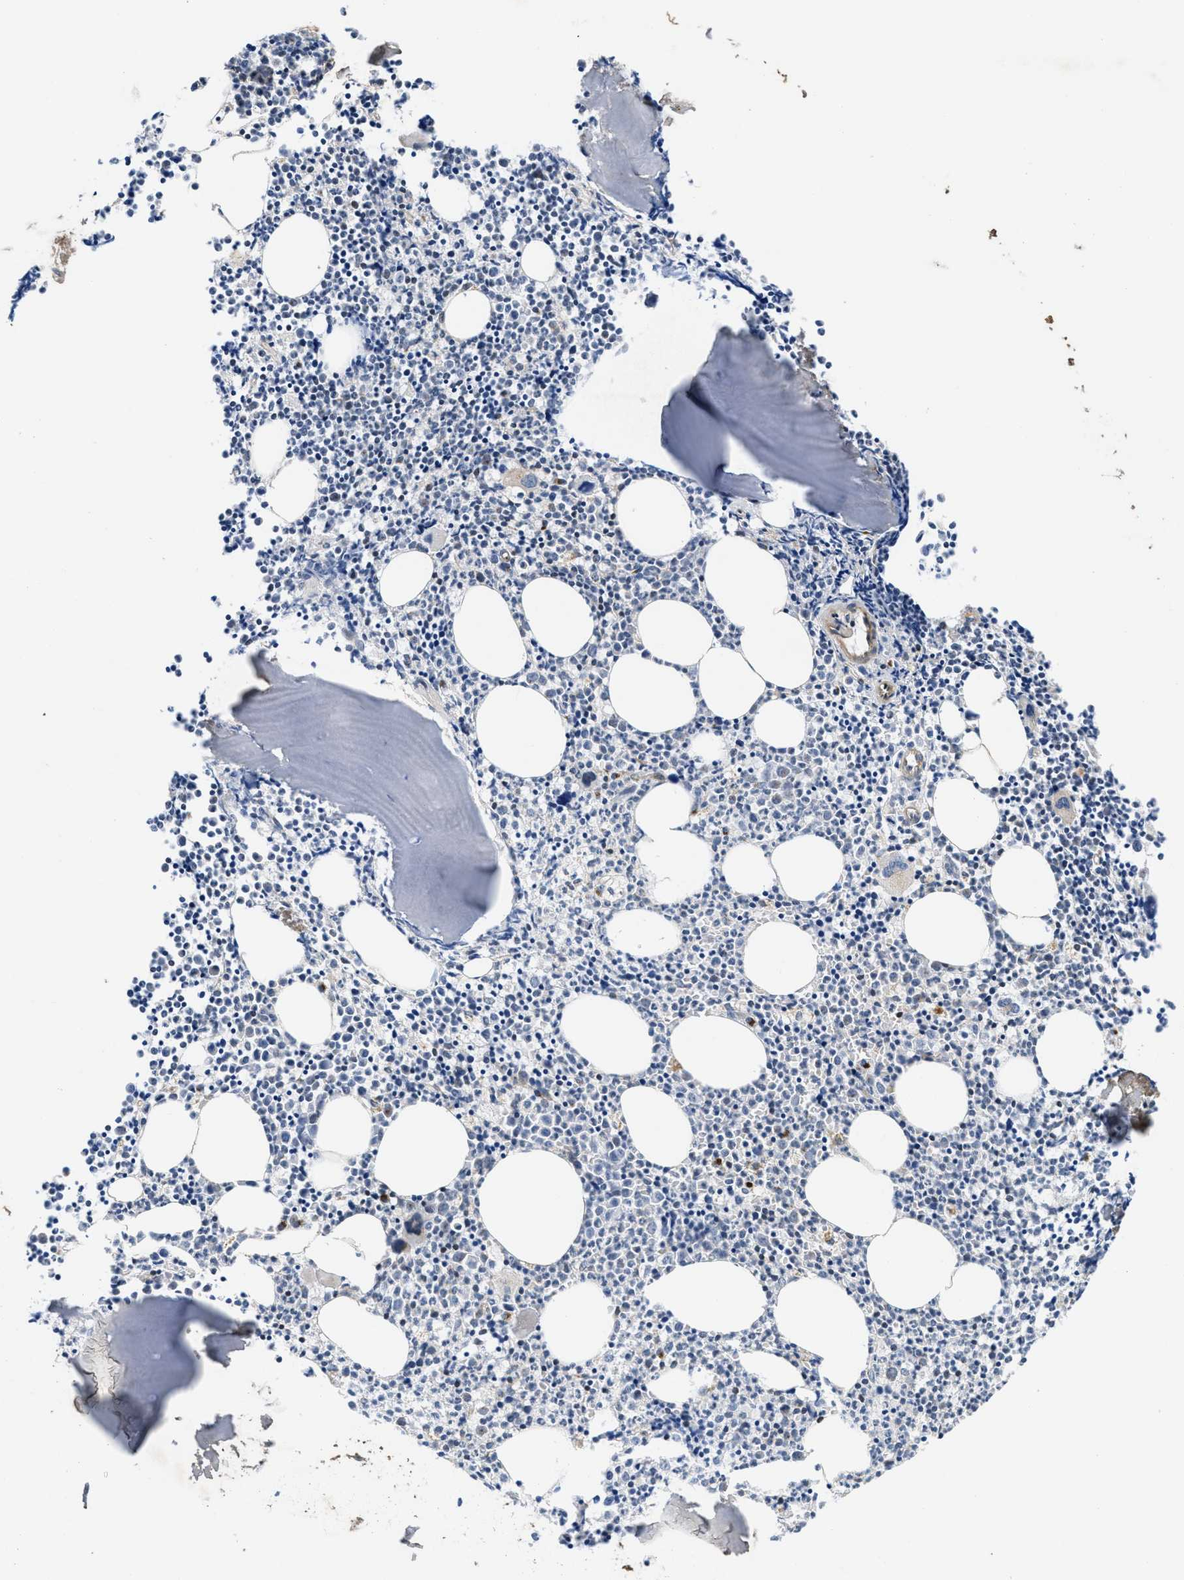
{"staining": {"intensity": "moderate", "quantity": "<25%", "location": "cytoplasmic/membranous"}, "tissue": "bone marrow", "cell_type": "Hematopoietic cells", "image_type": "normal", "snomed": [{"axis": "morphology", "description": "Normal tissue, NOS"}, {"axis": "morphology", "description": "Inflammation, NOS"}, {"axis": "topography", "description": "Bone marrow"}], "caption": "Immunohistochemical staining of unremarkable human bone marrow shows moderate cytoplasmic/membranous protein positivity in approximately <25% of hematopoietic cells.", "gene": "ZNF70", "patient": {"sex": "female", "age": 53}}